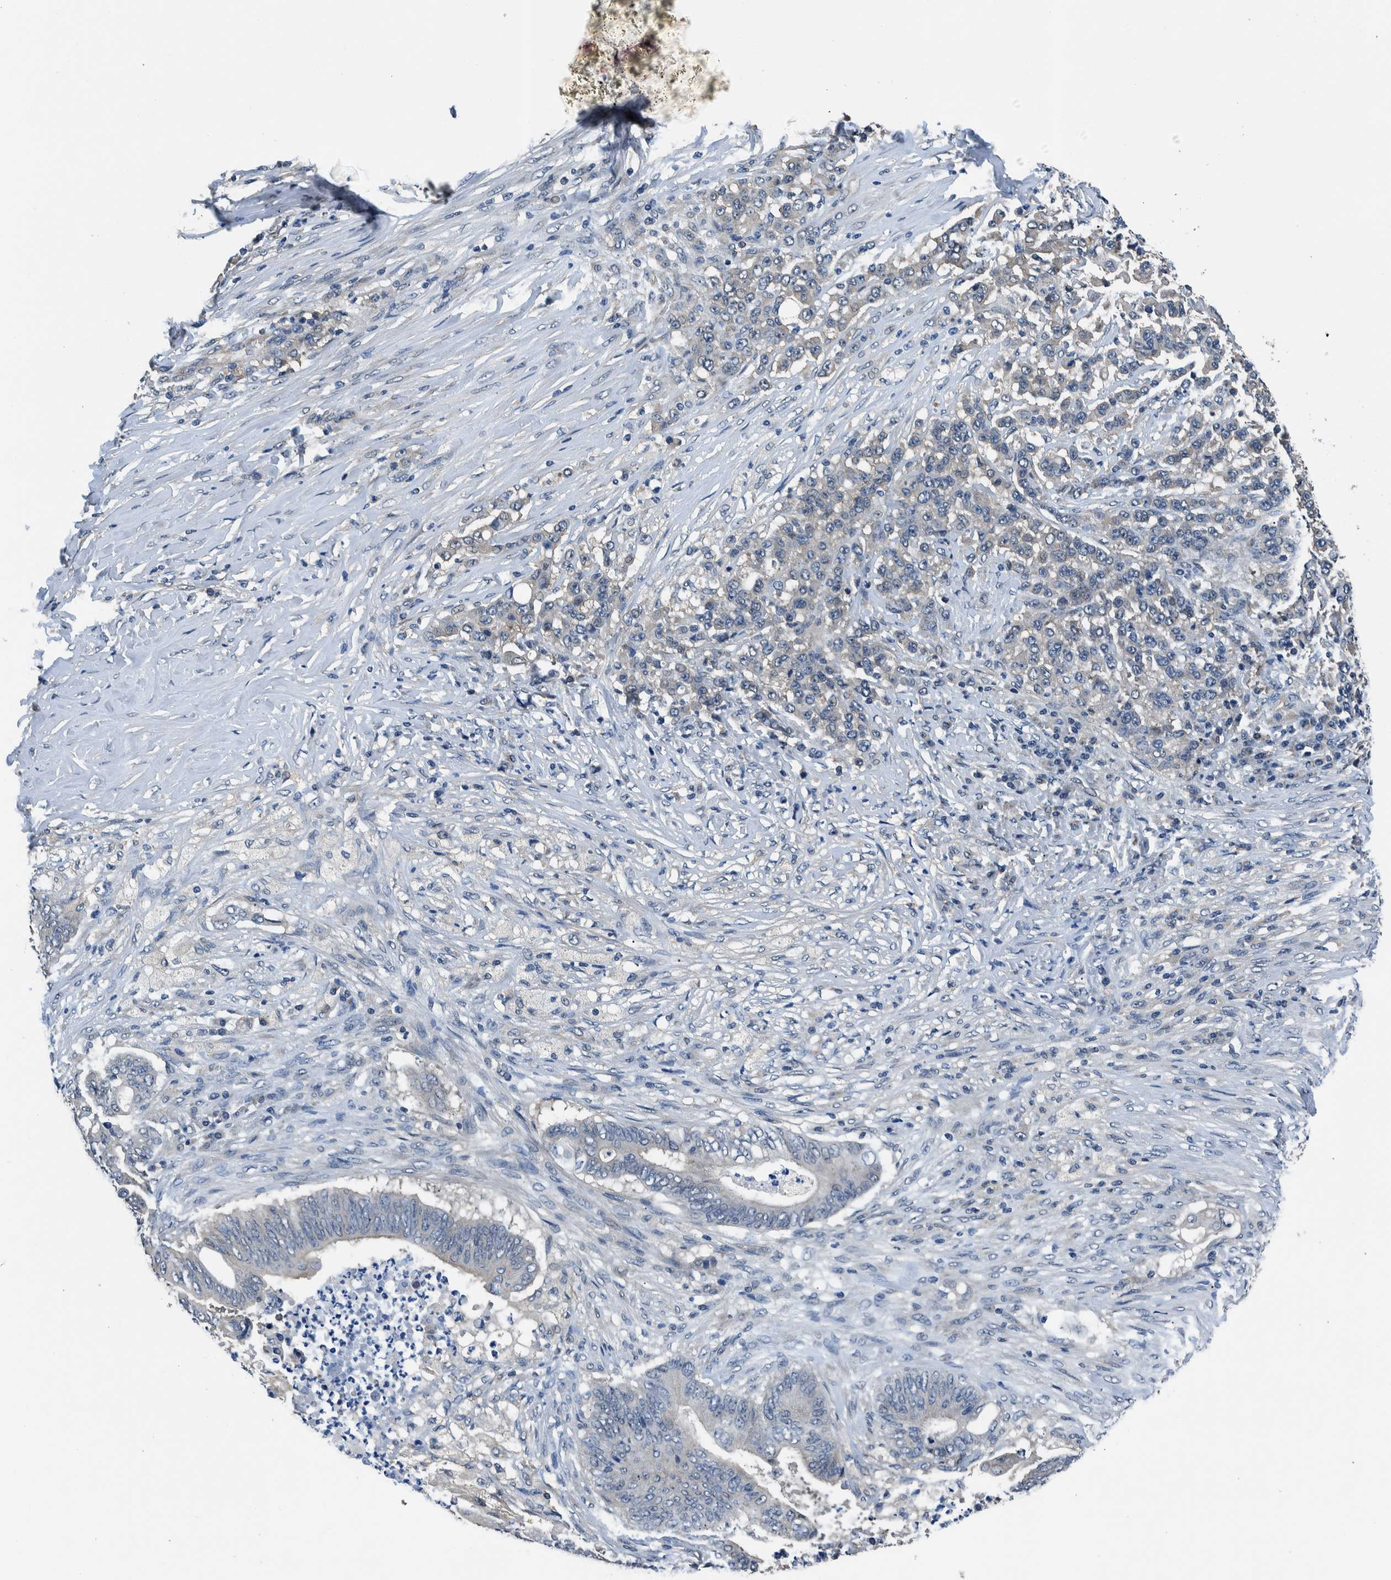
{"staining": {"intensity": "negative", "quantity": "none", "location": "none"}, "tissue": "stomach cancer", "cell_type": "Tumor cells", "image_type": "cancer", "snomed": [{"axis": "morphology", "description": "Adenocarcinoma, NOS"}, {"axis": "topography", "description": "Stomach"}], "caption": "This micrograph is of stomach cancer stained with immunohistochemistry (IHC) to label a protein in brown with the nuclei are counter-stained blue. There is no positivity in tumor cells.", "gene": "NIBAN2", "patient": {"sex": "female", "age": 73}}